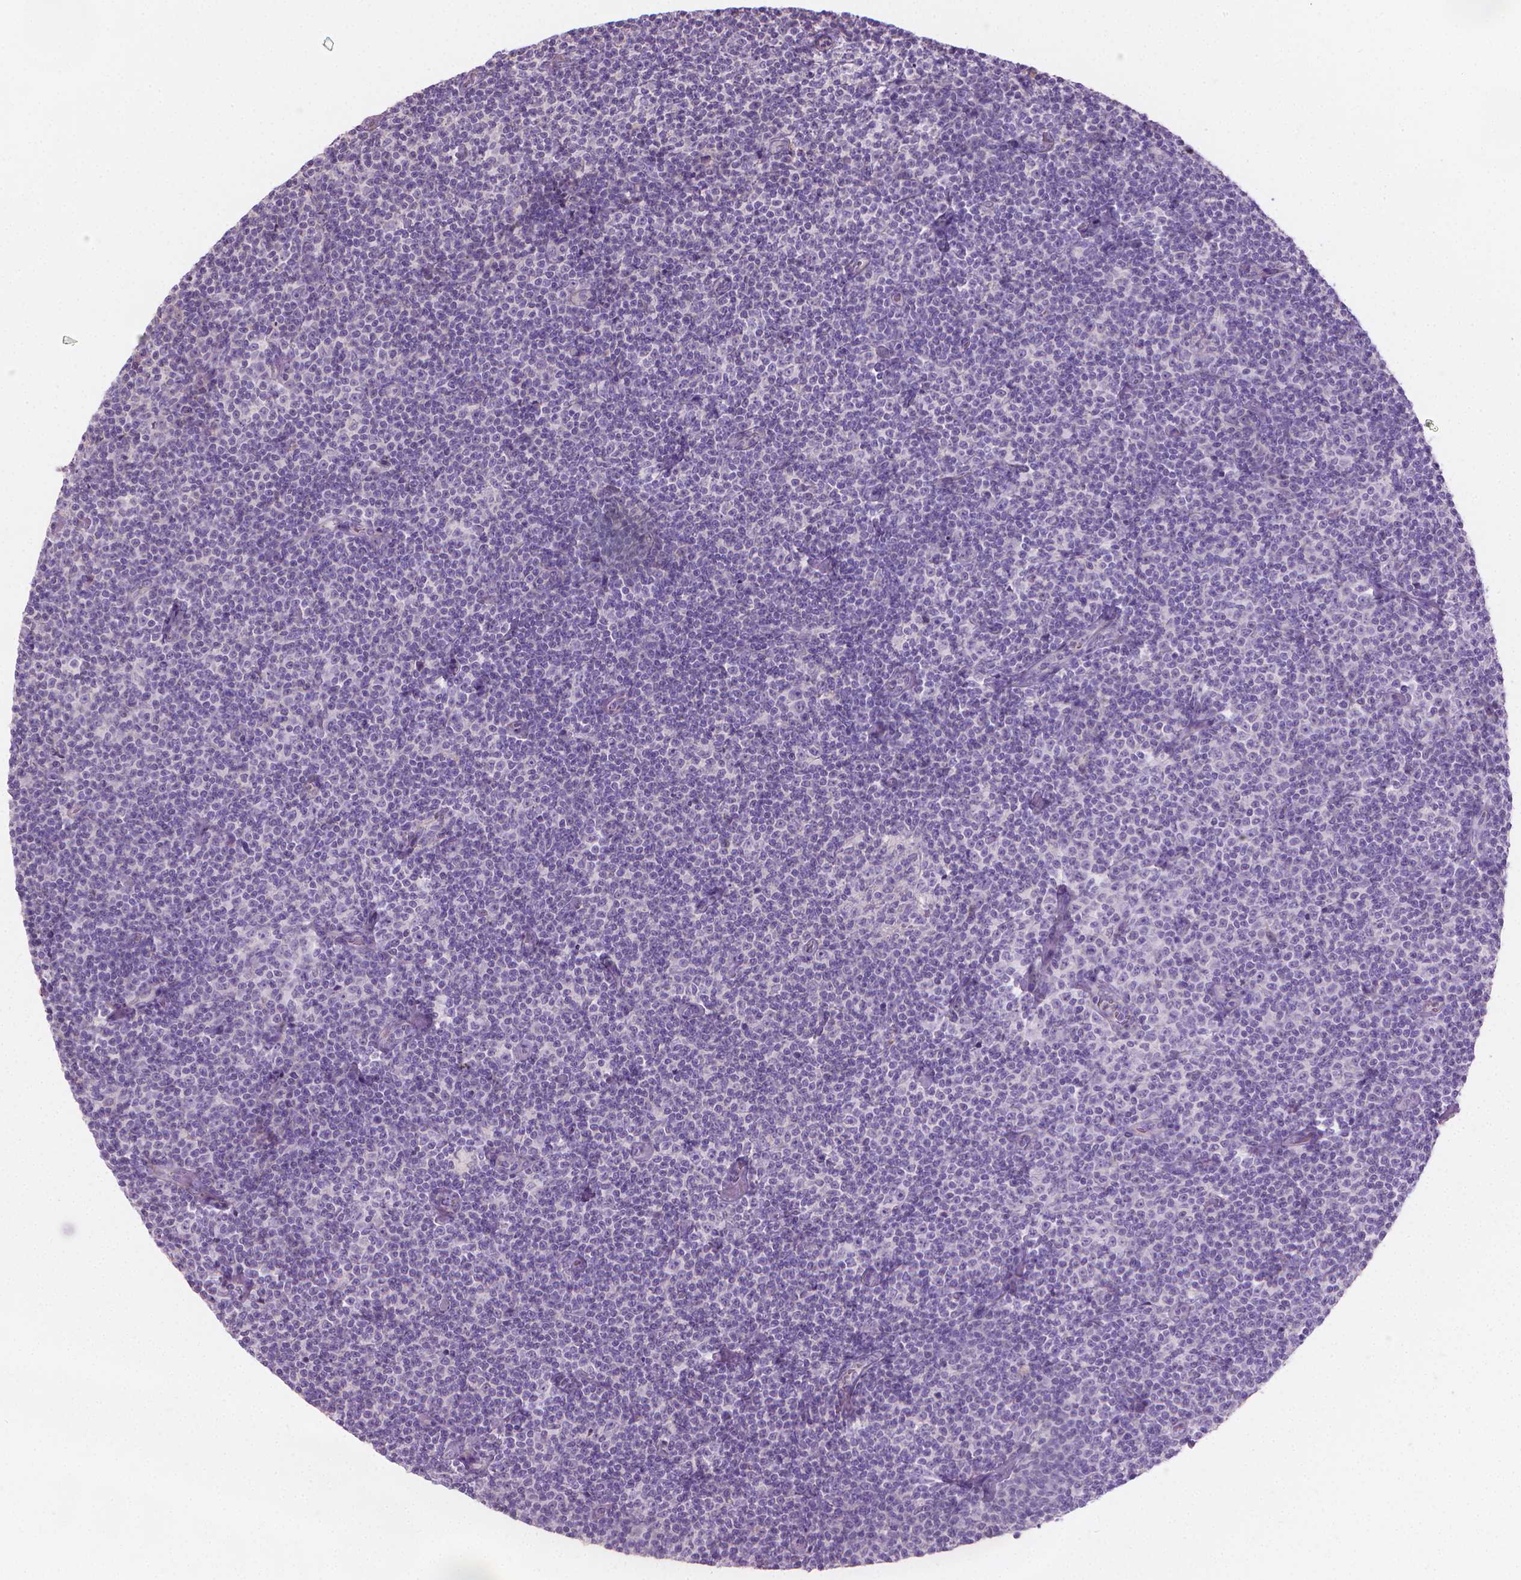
{"staining": {"intensity": "negative", "quantity": "none", "location": "none"}, "tissue": "lymphoma", "cell_type": "Tumor cells", "image_type": "cancer", "snomed": [{"axis": "morphology", "description": "Malignant lymphoma, non-Hodgkin's type, Low grade"}, {"axis": "topography", "description": "Lymph node"}], "caption": "The image reveals no staining of tumor cells in low-grade malignant lymphoma, non-Hodgkin's type.", "gene": "CABCOCO1", "patient": {"sex": "male", "age": 81}}